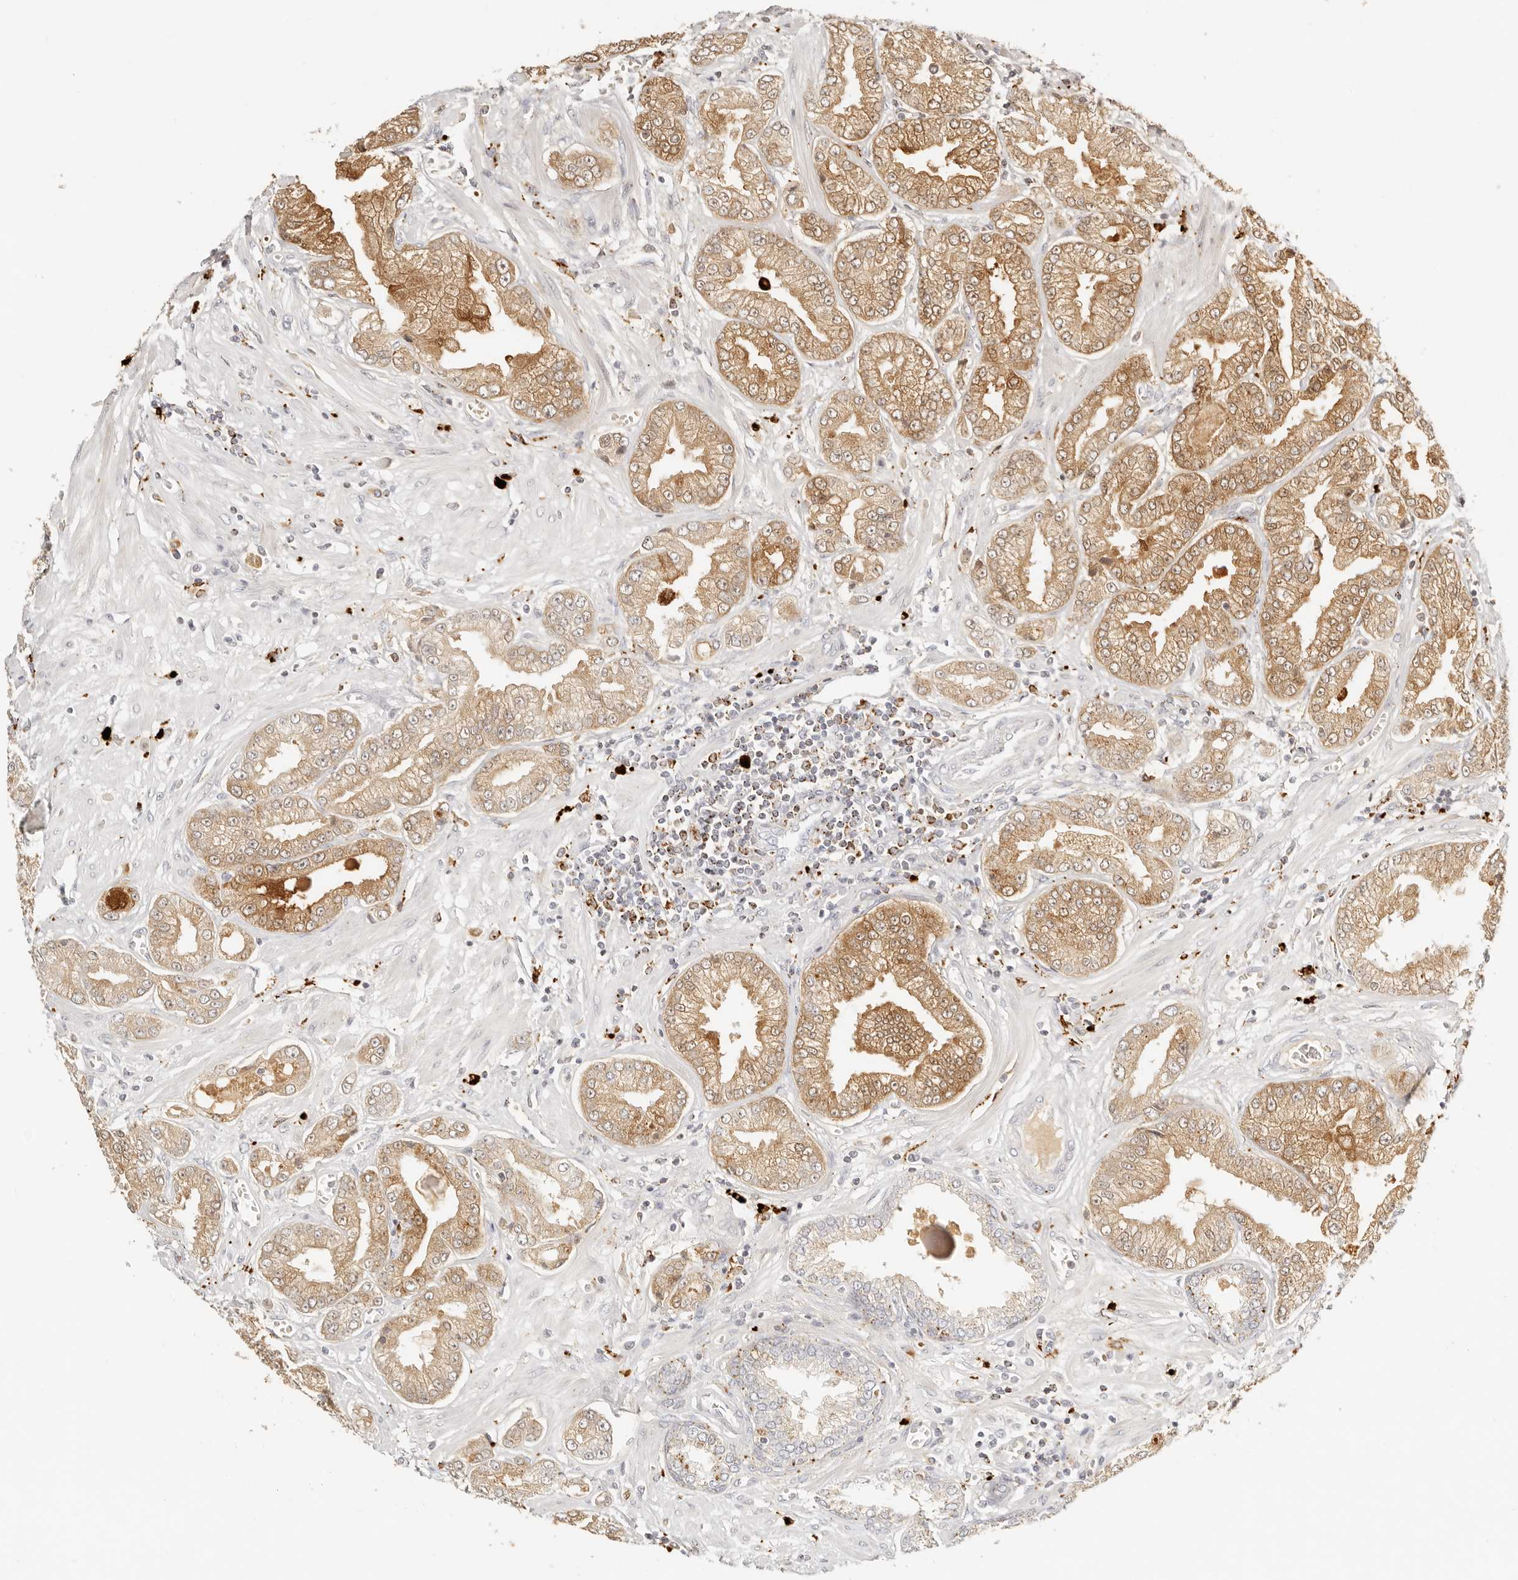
{"staining": {"intensity": "moderate", "quantity": ">75%", "location": "cytoplasmic/membranous"}, "tissue": "prostate cancer", "cell_type": "Tumor cells", "image_type": "cancer", "snomed": [{"axis": "morphology", "description": "Adenocarcinoma, Low grade"}, {"axis": "topography", "description": "Prostate"}], "caption": "High-power microscopy captured an immunohistochemistry (IHC) micrograph of prostate low-grade adenocarcinoma, revealing moderate cytoplasmic/membranous expression in about >75% of tumor cells.", "gene": "RNASET2", "patient": {"sex": "male", "age": 62}}